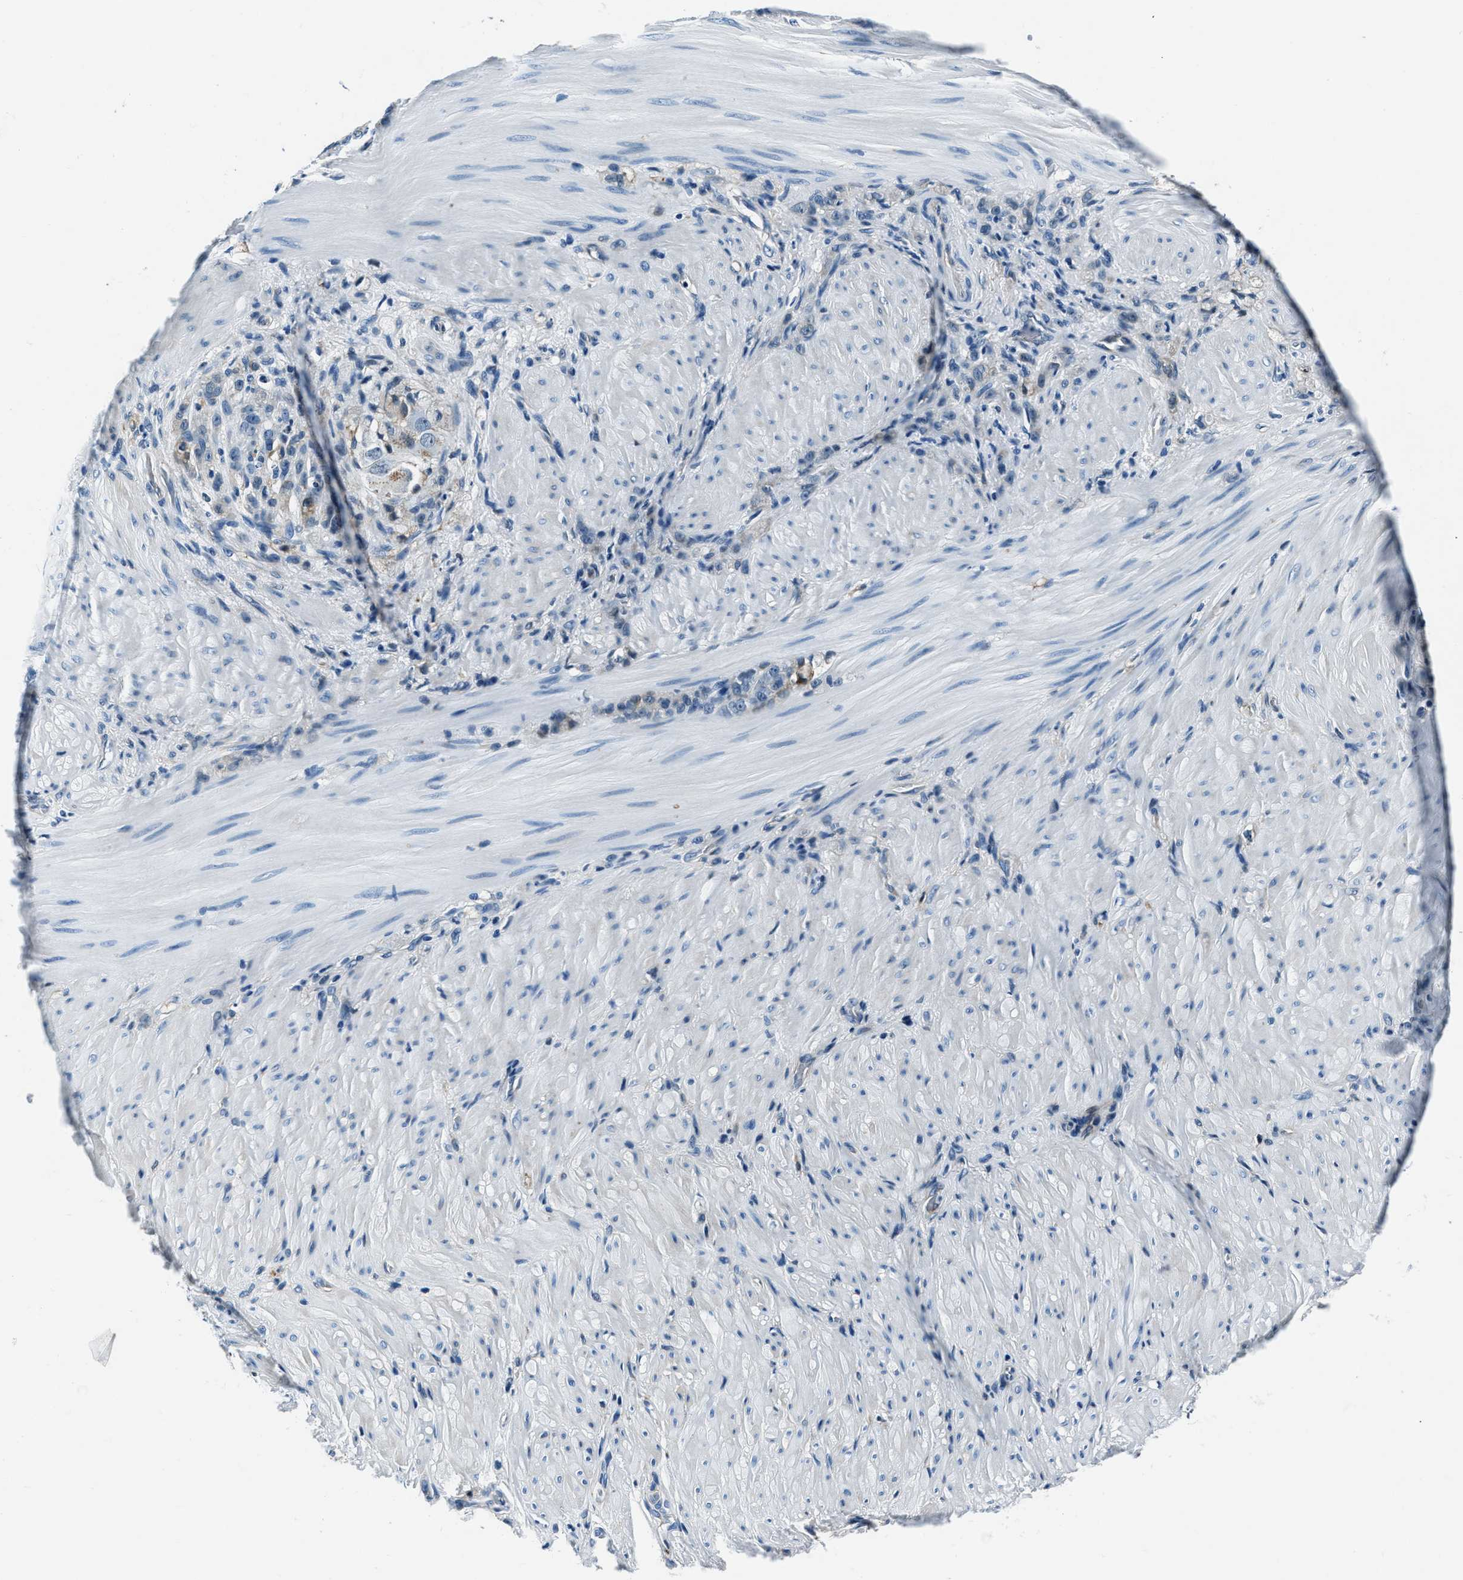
{"staining": {"intensity": "negative", "quantity": "none", "location": "none"}, "tissue": "stomach cancer", "cell_type": "Tumor cells", "image_type": "cancer", "snomed": [{"axis": "morphology", "description": "Normal tissue, NOS"}, {"axis": "morphology", "description": "Adenocarcinoma, NOS"}, {"axis": "topography", "description": "Stomach"}], "caption": "High power microscopy micrograph of an IHC photomicrograph of stomach cancer (adenocarcinoma), revealing no significant positivity in tumor cells.", "gene": "PTPDC1", "patient": {"sex": "male", "age": 82}}